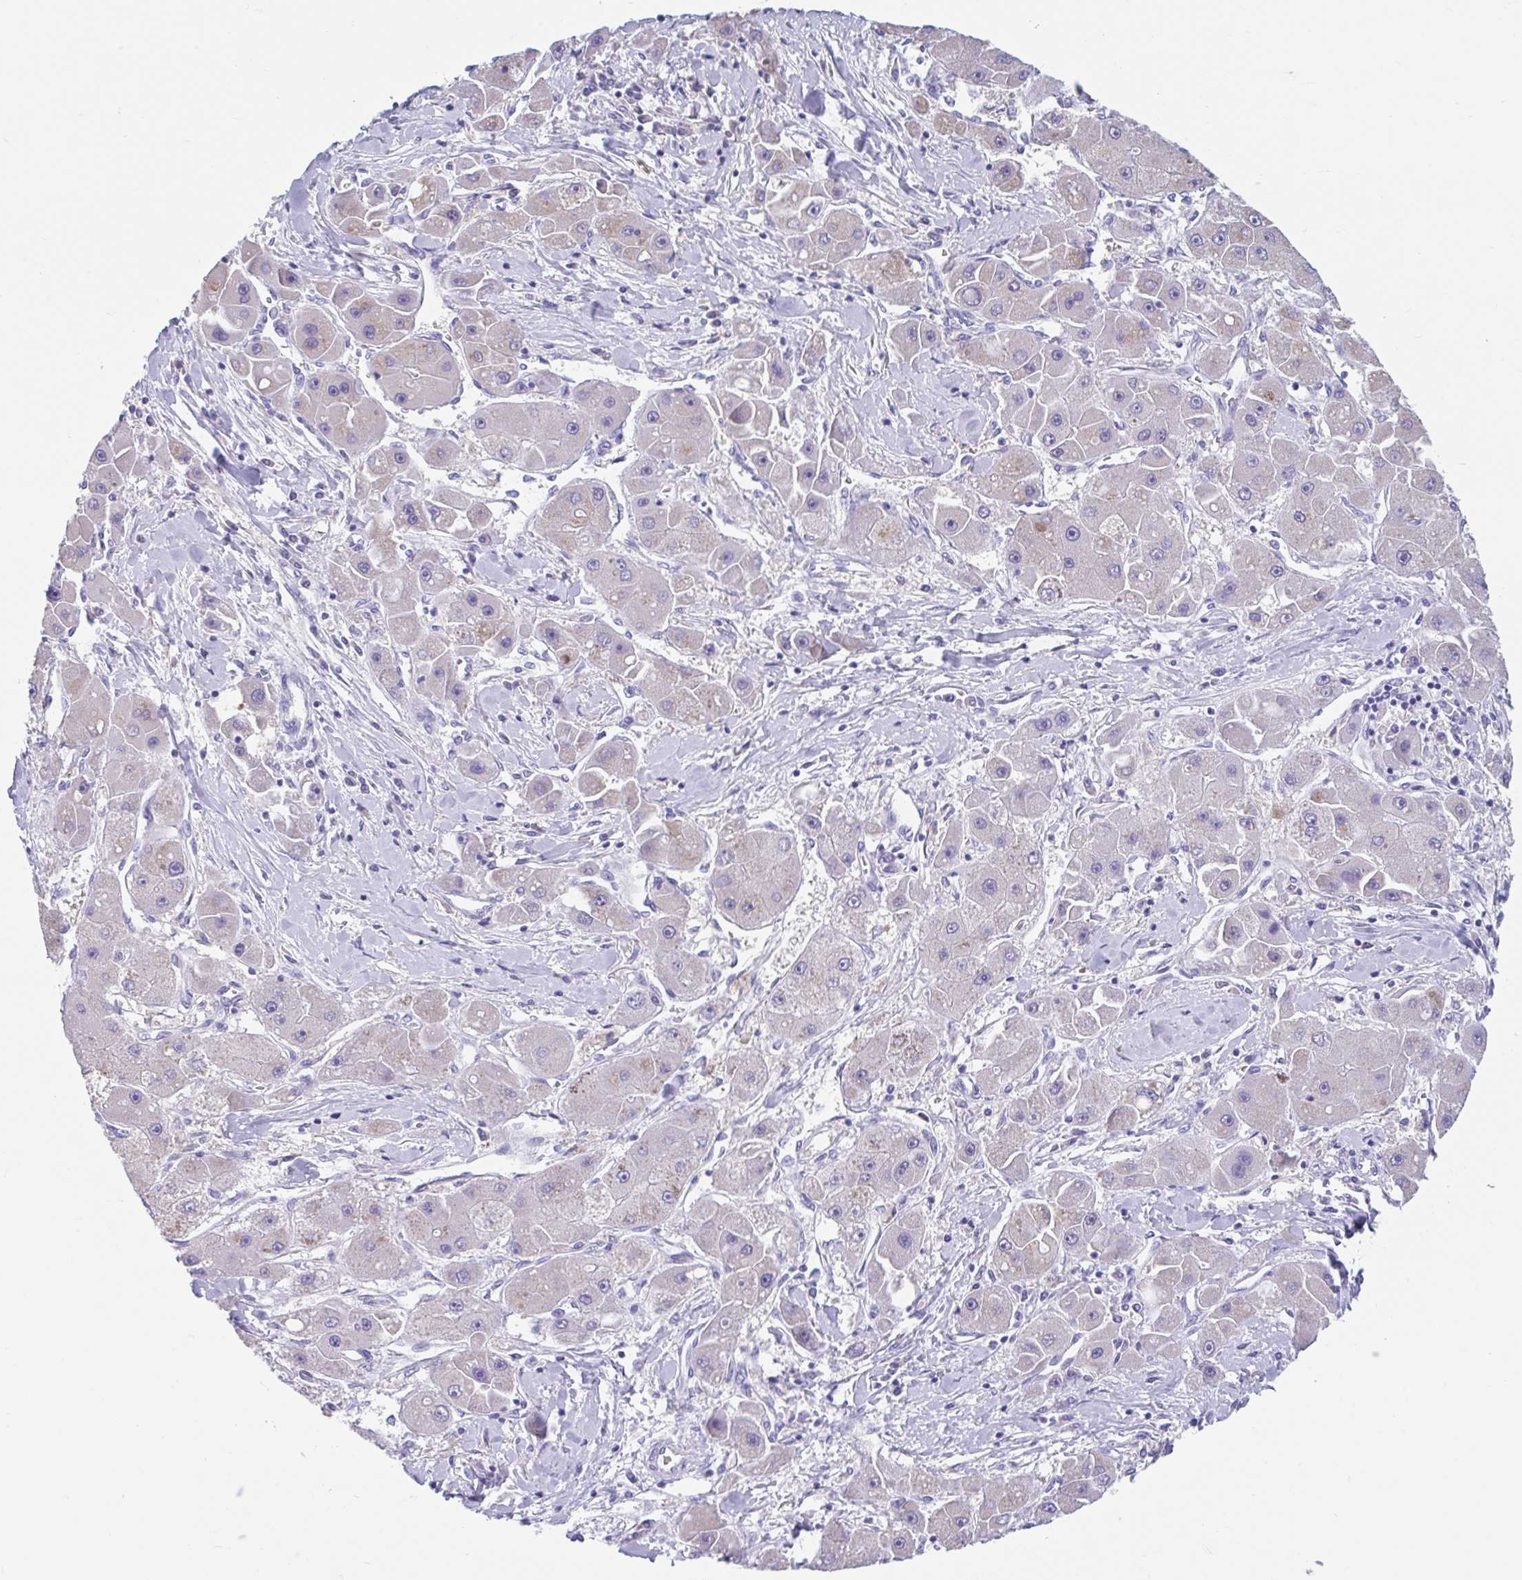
{"staining": {"intensity": "negative", "quantity": "none", "location": "none"}, "tissue": "liver cancer", "cell_type": "Tumor cells", "image_type": "cancer", "snomed": [{"axis": "morphology", "description": "Carcinoma, Hepatocellular, NOS"}, {"axis": "topography", "description": "Liver"}], "caption": "High power microscopy micrograph of an IHC micrograph of hepatocellular carcinoma (liver), revealing no significant expression in tumor cells.", "gene": "CCSAP", "patient": {"sex": "male", "age": 24}}